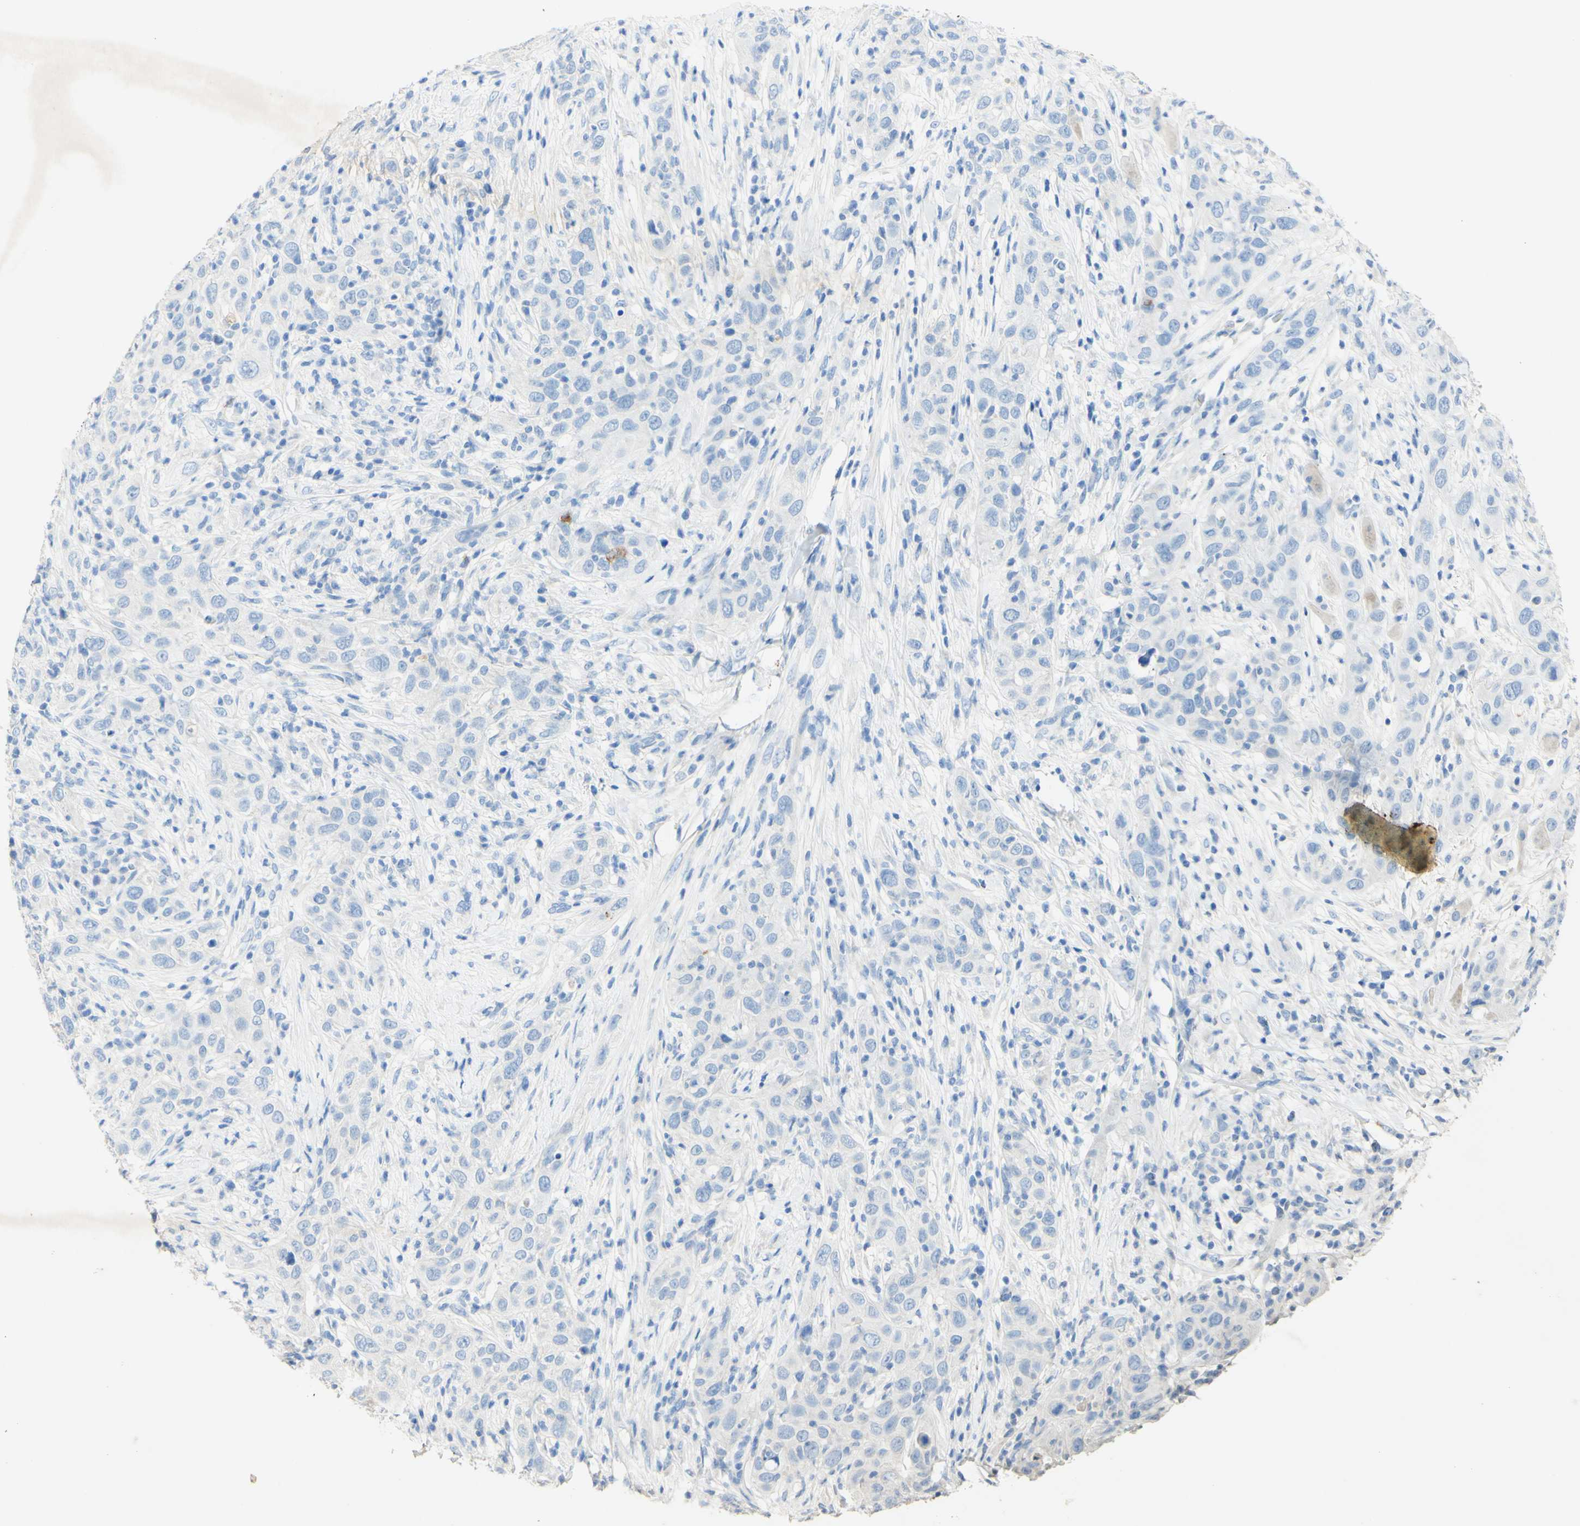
{"staining": {"intensity": "negative", "quantity": "none", "location": "none"}, "tissue": "skin cancer", "cell_type": "Tumor cells", "image_type": "cancer", "snomed": [{"axis": "morphology", "description": "Squamous cell carcinoma, NOS"}, {"axis": "topography", "description": "Skin"}], "caption": "Immunohistochemistry micrograph of skin cancer stained for a protein (brown), which displays no staining in tumor cells.", "gene": "PIGR", "patient": {"sex": "female", "age": 88}}